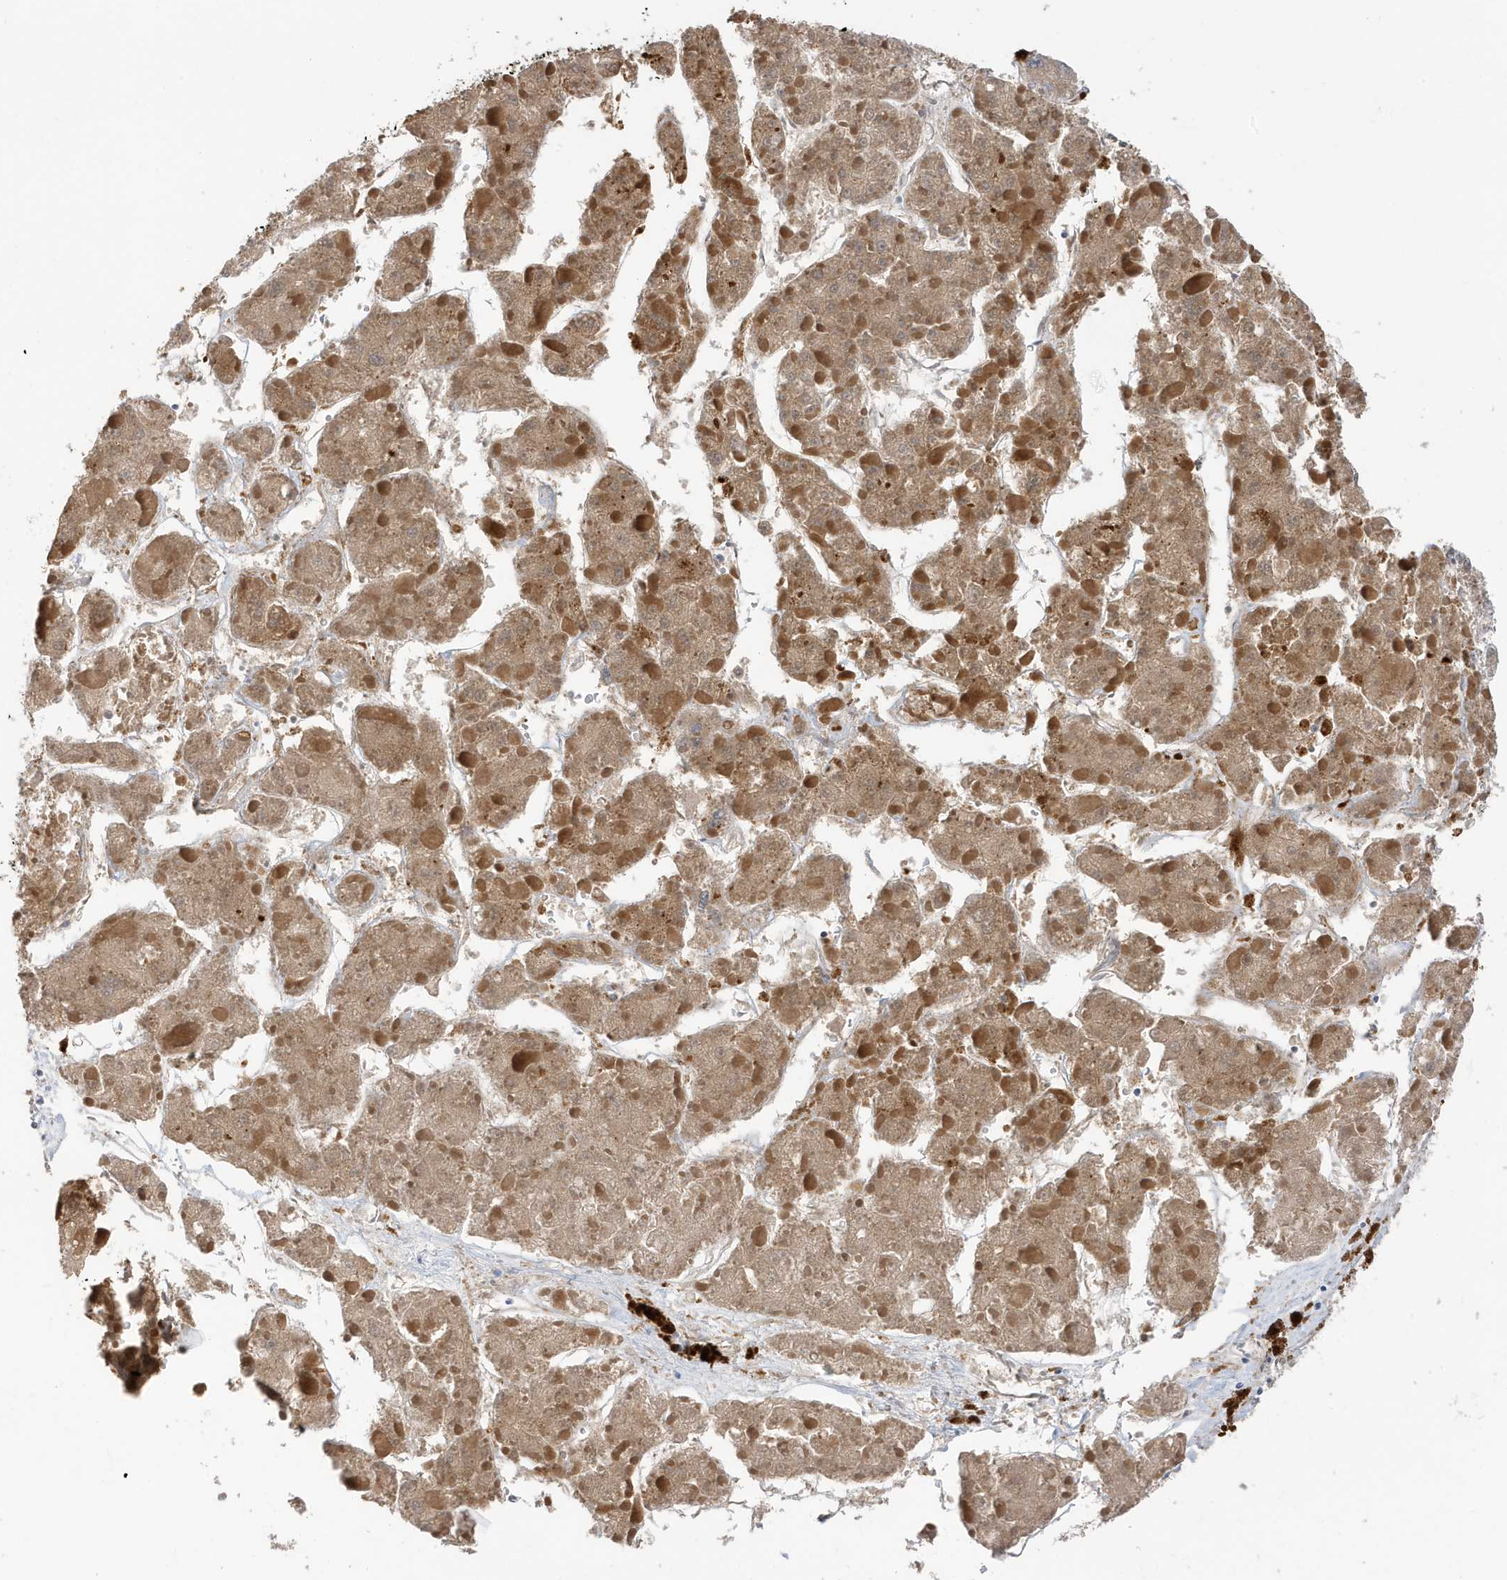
{"staining": {"intensity": "moderate", "quantity": ">75%", "location": "cytoplasmic/membranous,nuclear"}, "tissue": "liver cancer", "cell_type": "Tumor cells", "image_type": "cancer", "snomed": [{"axis": "morphology", "description": "Carcinoma, Hepatocellular, NOS"}, {"axis": "topography", "description": "Liver"}], "caption": "About >75% of tumor cells in human liver cancer reveal moderate cytoplasmic/membranous and nuclear protein staining as visualized by brown immunohistochemical staining.", "gene": "LAPTM4A", "patient": {"sex": "female", "age": 73}}